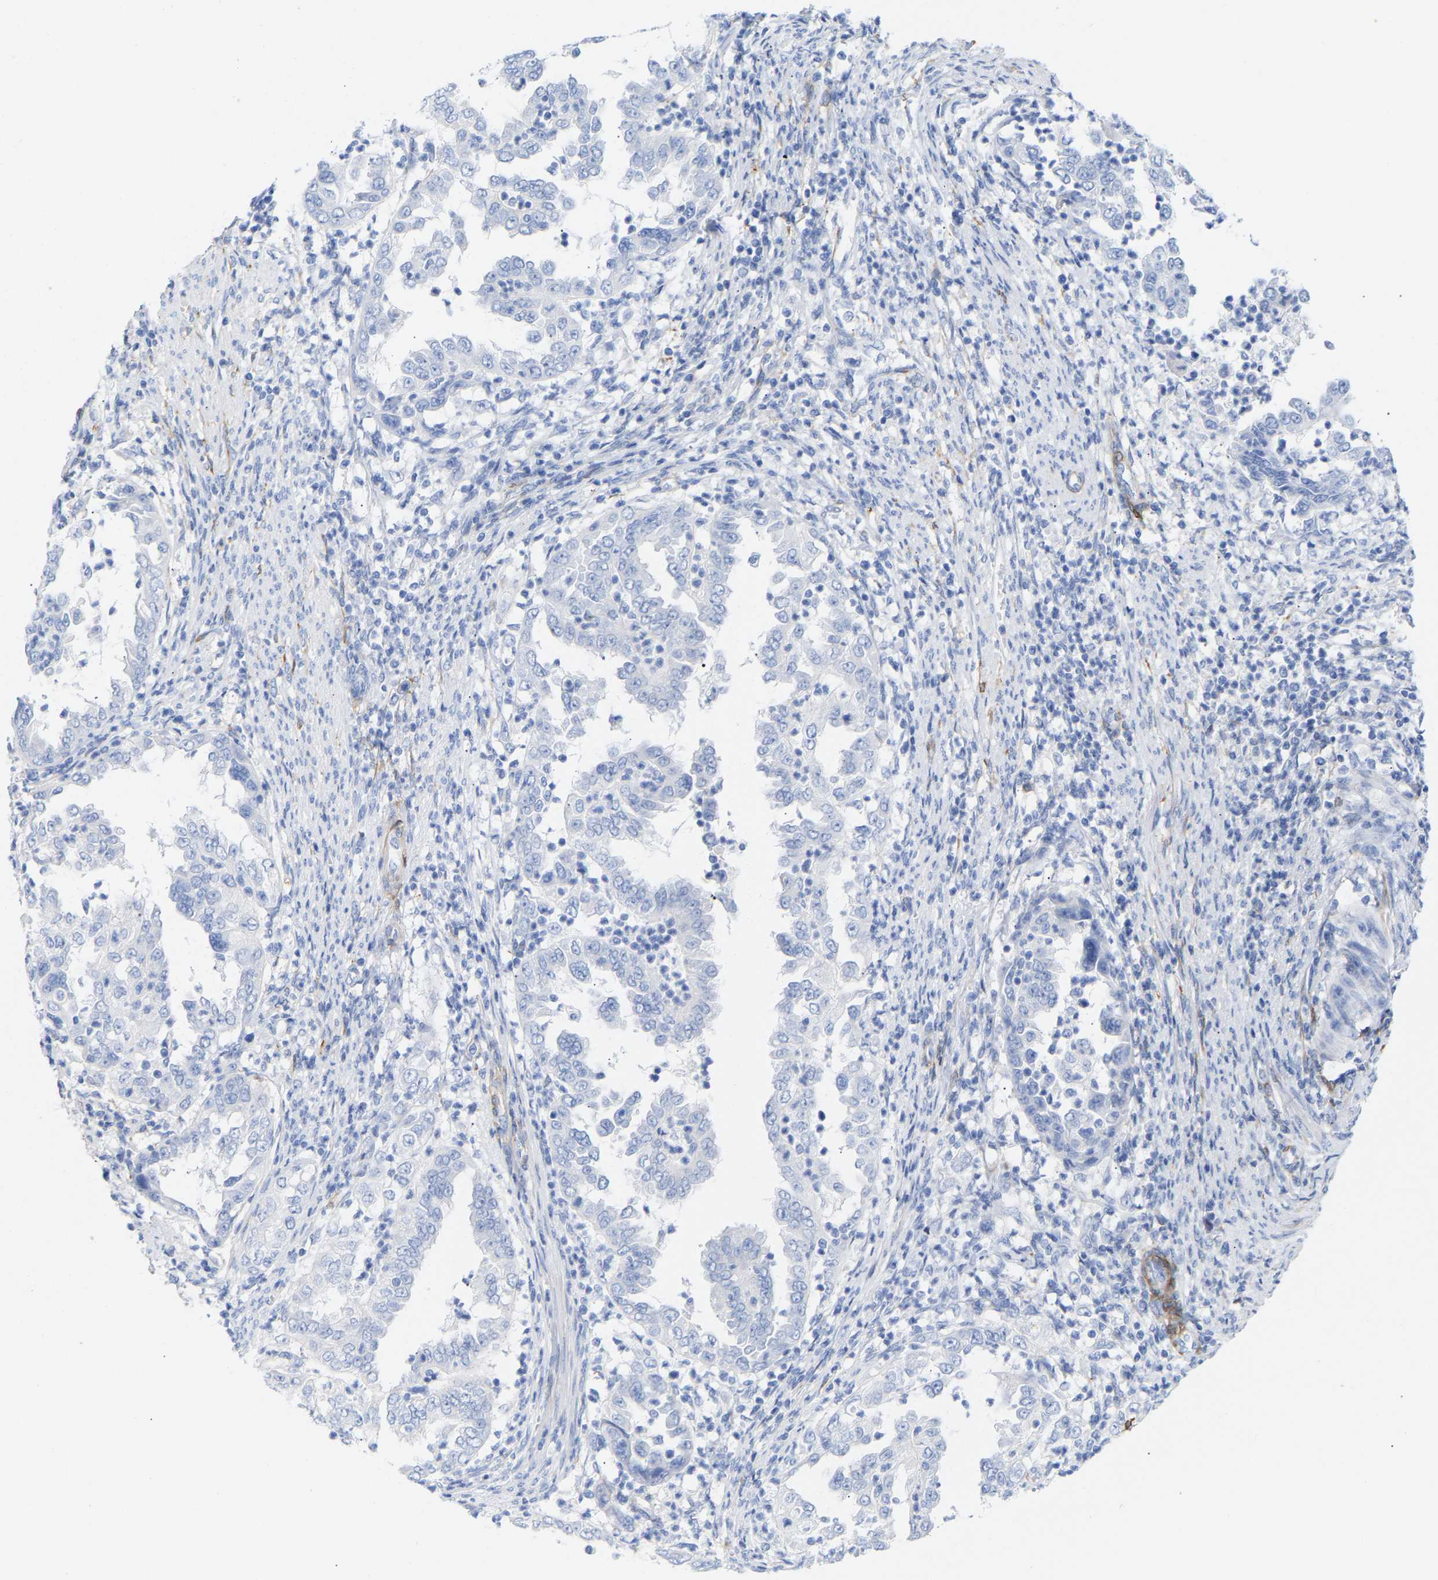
{"staining": {"intensity": "negative", "quantity": "none", "location": "none"}, "tissue": "endometrial cancer", "cell_type": "Tumor cells", "image_type": "cancer", "snomed": [{"axis": "morphology", "description": "Adenocarcinoma, NOS"}, {"axis": "topography", "description": "Endometrium"}], "caption": "IHC of adenocarcinoma (endometrial) reveals no positivity in tumor cells. (DAB immunohistochemistry, high magnification).", "gene": "AMPH", "patient": {"sex": "female", "age": 85}}